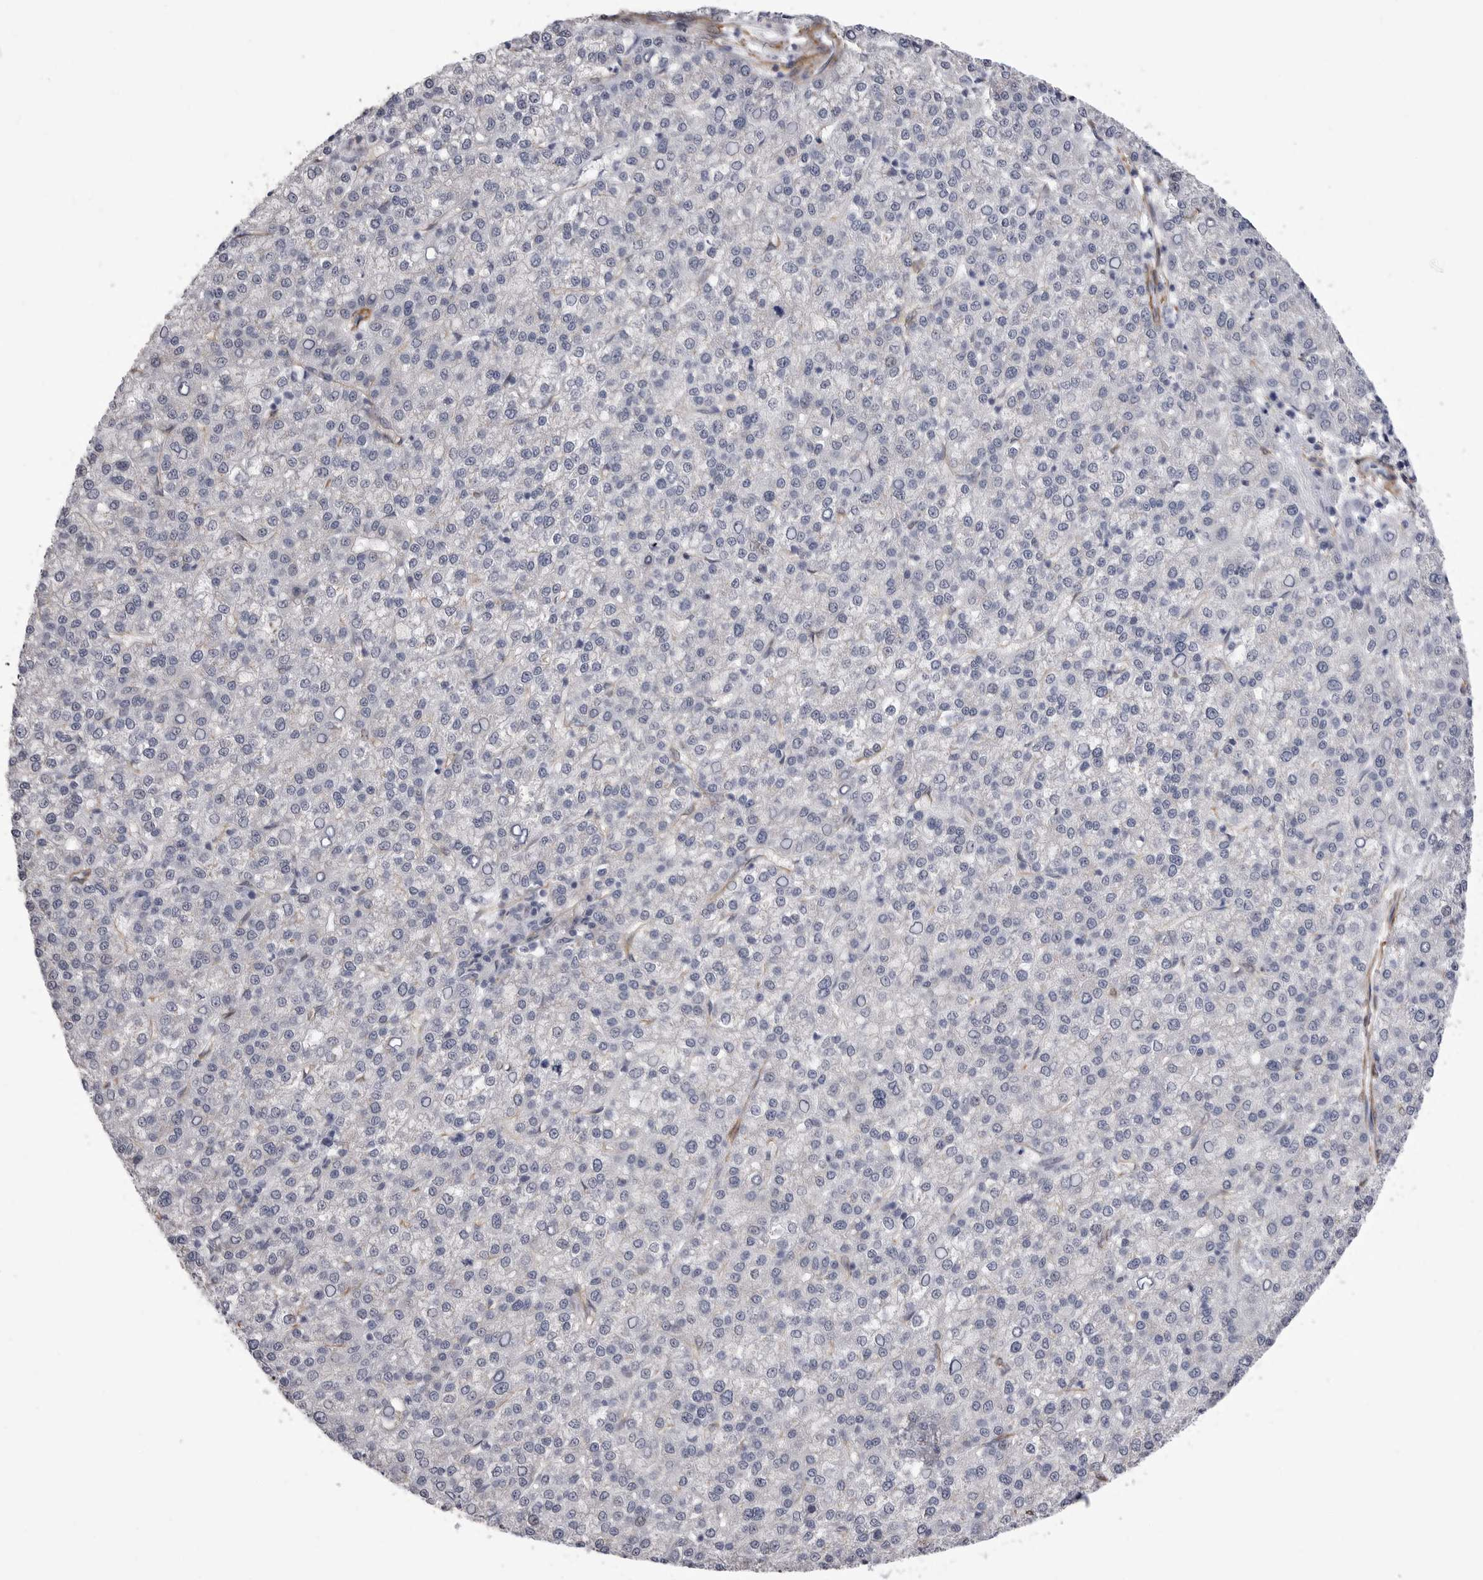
{"staining": {"intensity": "negative", "quantity": "none", "location": "none"}, "tissue": "liver cancer", "cell_type": "Tumor cells", "image_type": "cancer", "snomed": [{"axis": "morphology", "description": "Carcinoma, Hepatocellular, NOS"}, {"axis": "topography", "description": "Liver"}], "caption": "Hepatocellular carcinoma (liver) was stained to show a protein in brown. There is no significant staining in tumor cells.", "gene": "AKAP12", "patient": {"sex": "female", "age": 58}}